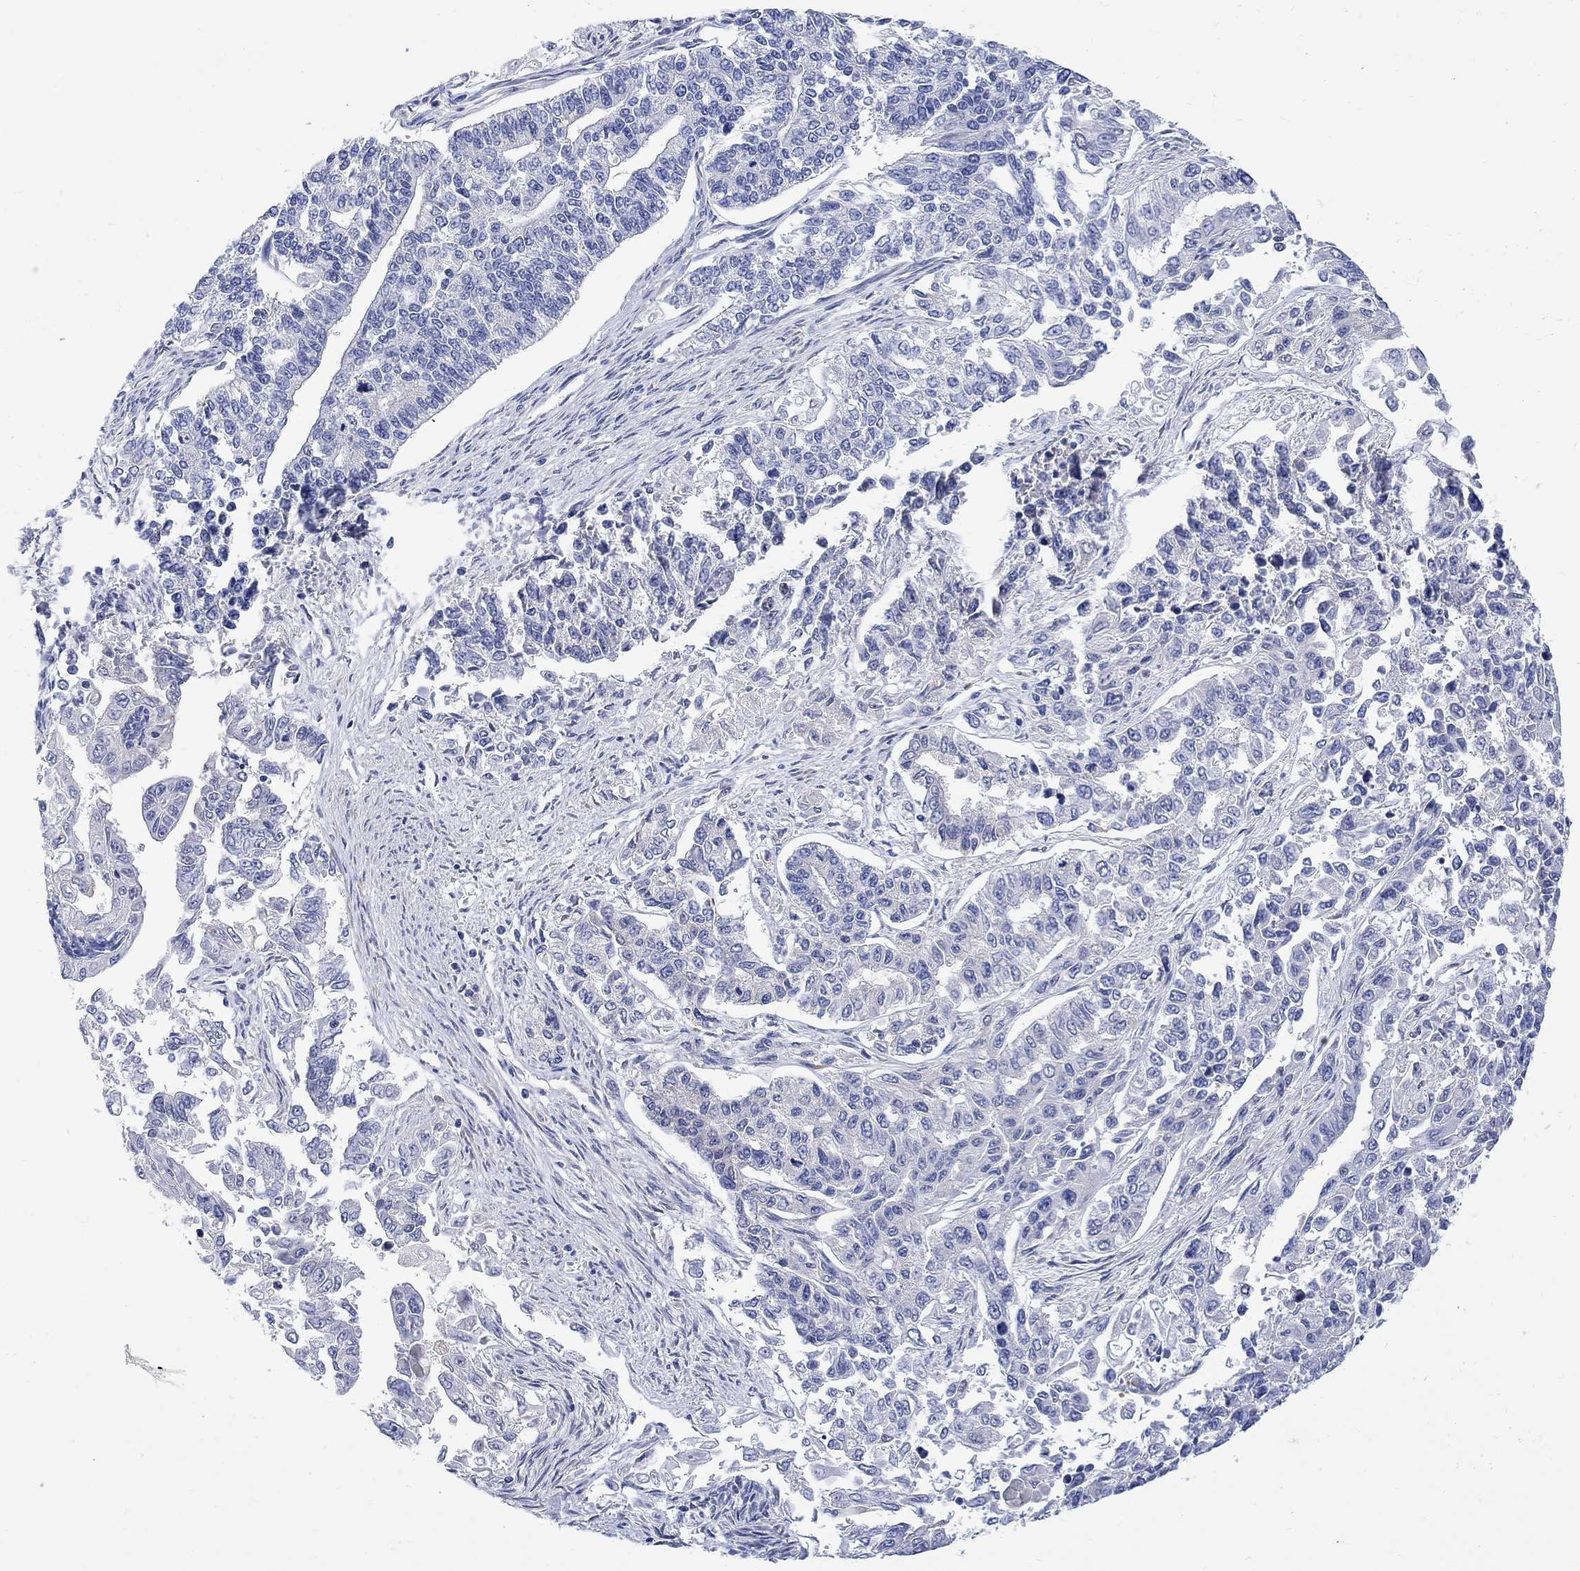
{"staining": {"intensity": "negative", "quantity": "none", "location": "none"}, "tissue": "endometrial cancer", "cell_type": "Tumor cells", "image_type": "cancer", "snomed": [{"axis": "morphology", "description": "Adenocarcinoma, NOS"}, {"axis": "topography", "description": "Uterus"}], "caption": "Protein analysis of endometrial cancer demonstrates no significant staining in tumor cells.", "gene": "MYL1", "patient": {"sex": "female", "age": 59}}